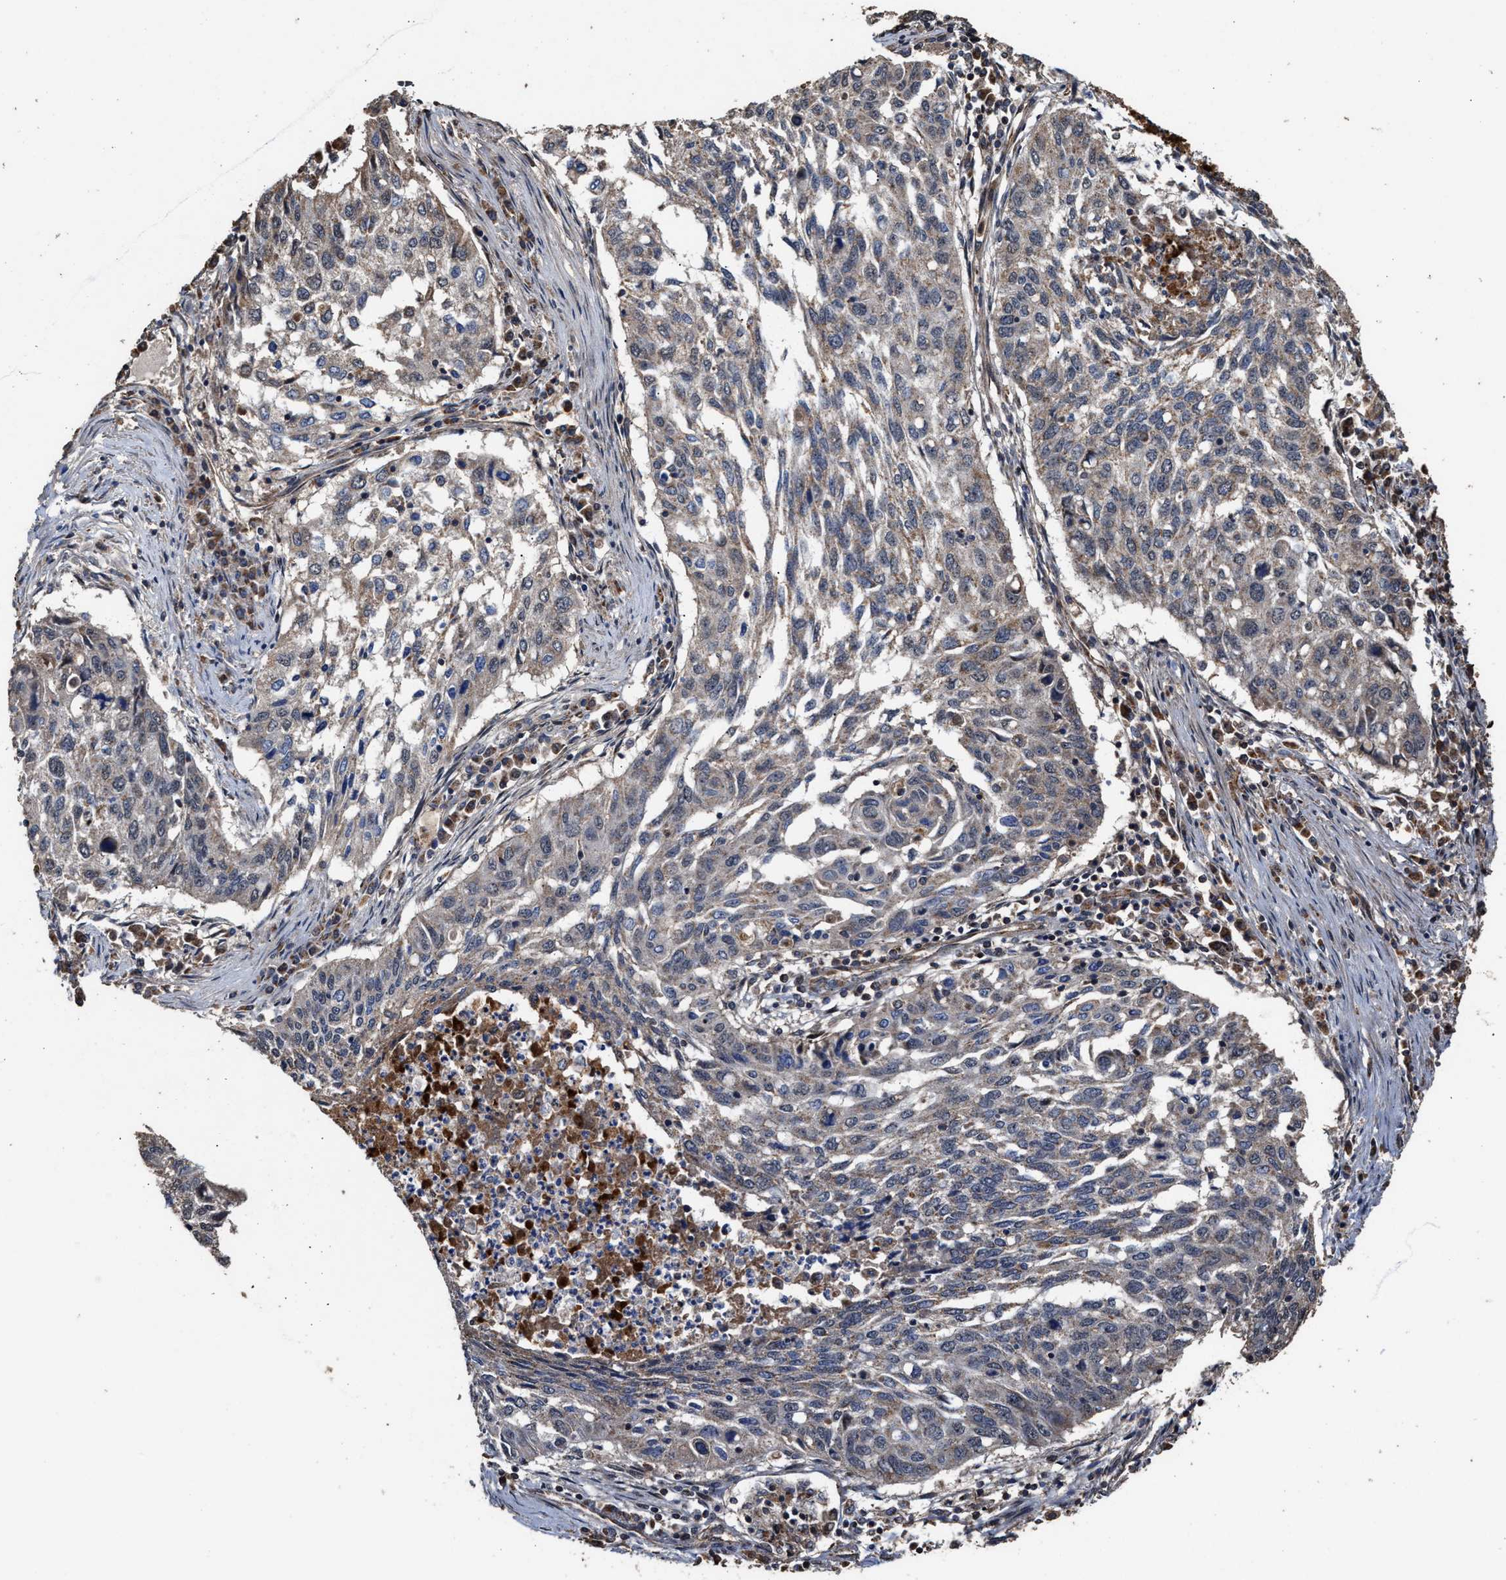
{"staining": {"intensity": "weak", "quantity": "<25%", "location": "cytoplasmic/membranous"}, "tissue": "lung cancer", "cell_type": "Tumor cells", "image_type": "cancer", "snomed": [{"axis": "morphology", "description": "Squamous cell carcinoma, NOS"}, {"axis": "topography", "description": "Lung"}], "caption": "High magnification brightfield microscopy of lung cancer (squamous cell carcinoma) stained with DAB (3,3'-diaminobenzidine) (brown) and counterstained with hematoxylin (blue): tumor cells show no significant positivity.", "gene": "ZNHIT6", "patient": {"sex": "female", "age": 63}}